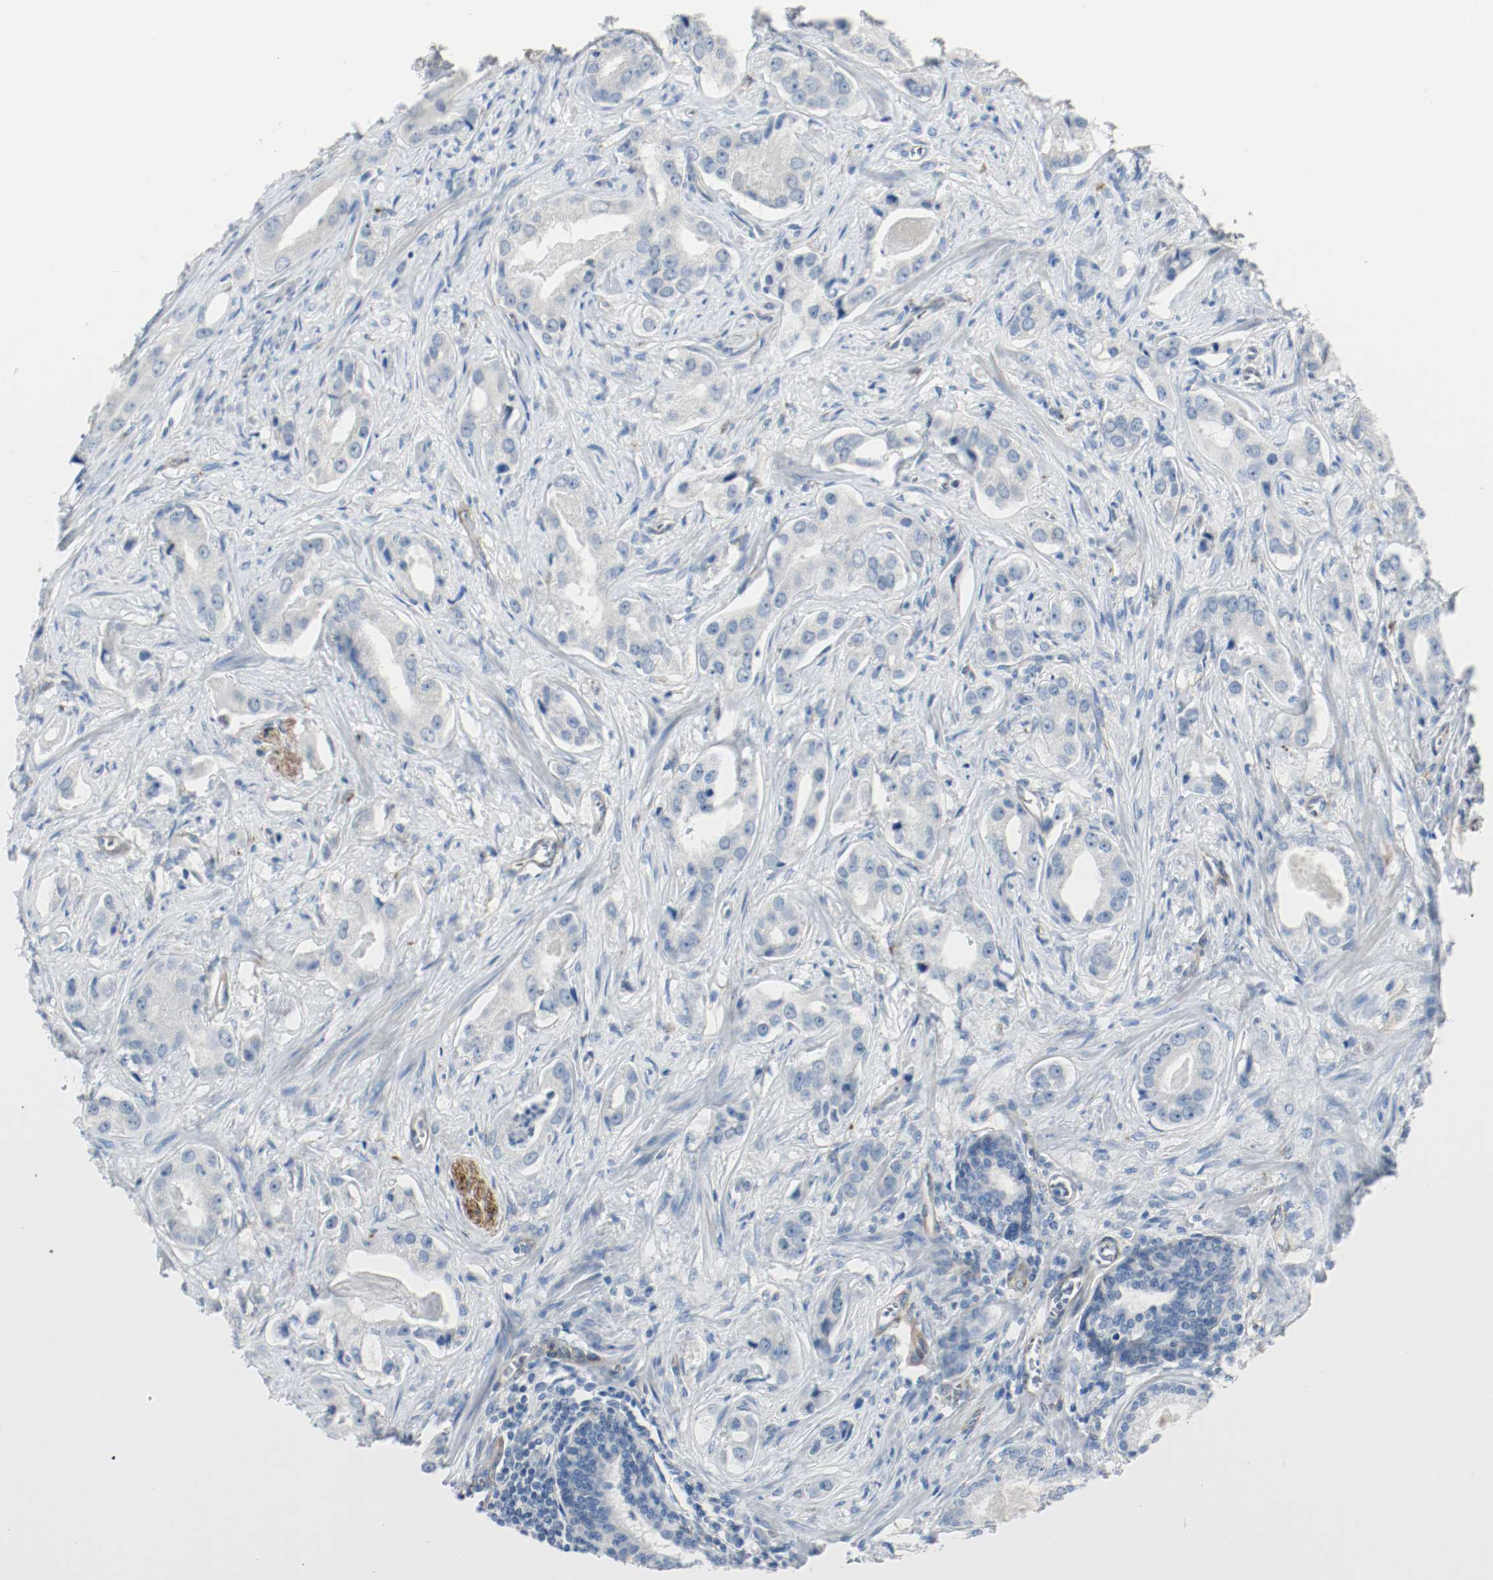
{"staining": {"intensity": "negative", "quantity": "none", "location": "none"}, "tissue": "prostate cancer", "cell_type": "Tumor cells", "image_type": "cancer", "snomed": [{"axis": "morphology", "description": "Adenocarcinoma, Low grade"}, {"axis": "topography", "description": "Prostate"}], "caption": "IHC of human prostate cancer (adenocarcinoma (low-grade)) exhibits no expression in tumor cells. (Brightfield microscopy of DAB (3,3'-diaminobenzidine) immunohistochemistry at high magnification).", "gene": "LAMB1", "patient": {"sex": "male", "age": 59}}